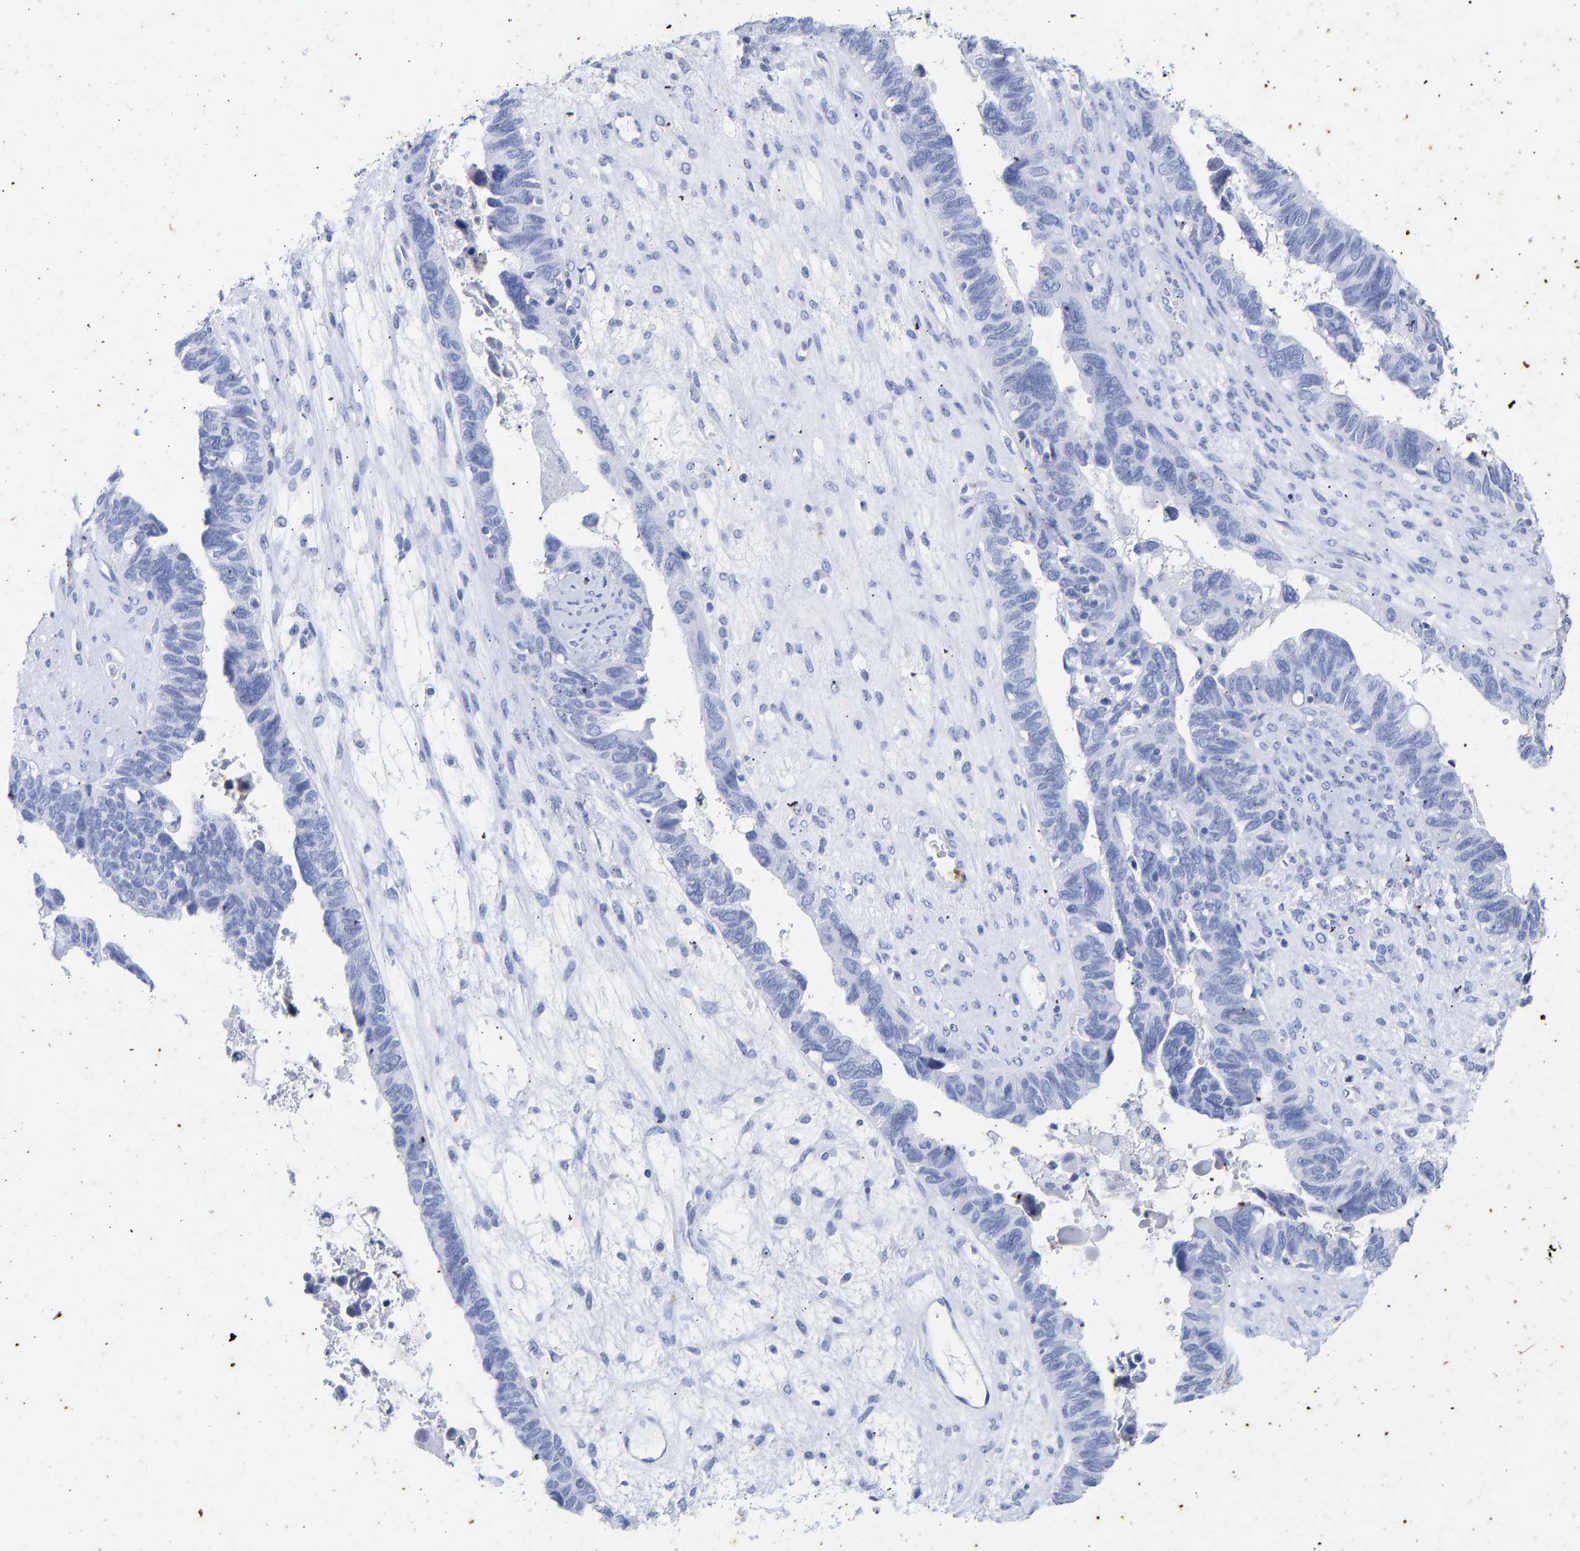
{"staining": {"intensity": "negative", "quantity": "none", "location": "none"}, "tissue": "ovarian cancer", "cell_type": "Tumor cells", "image_type": "cancer", "snomed": [{"axis": "morphology", "description": "Cystadenocarcinoma, serous, NOS"}, {"axis": "topography", "description": "Ovary"}], "caption": "DAB (3,3'-diaminobenzidine) immunohistochemical staining of ovarian cancer displays no significant expression in tumor cells.", "gene": "KRT1", "patient": {"sex": "female", "age": 79}}